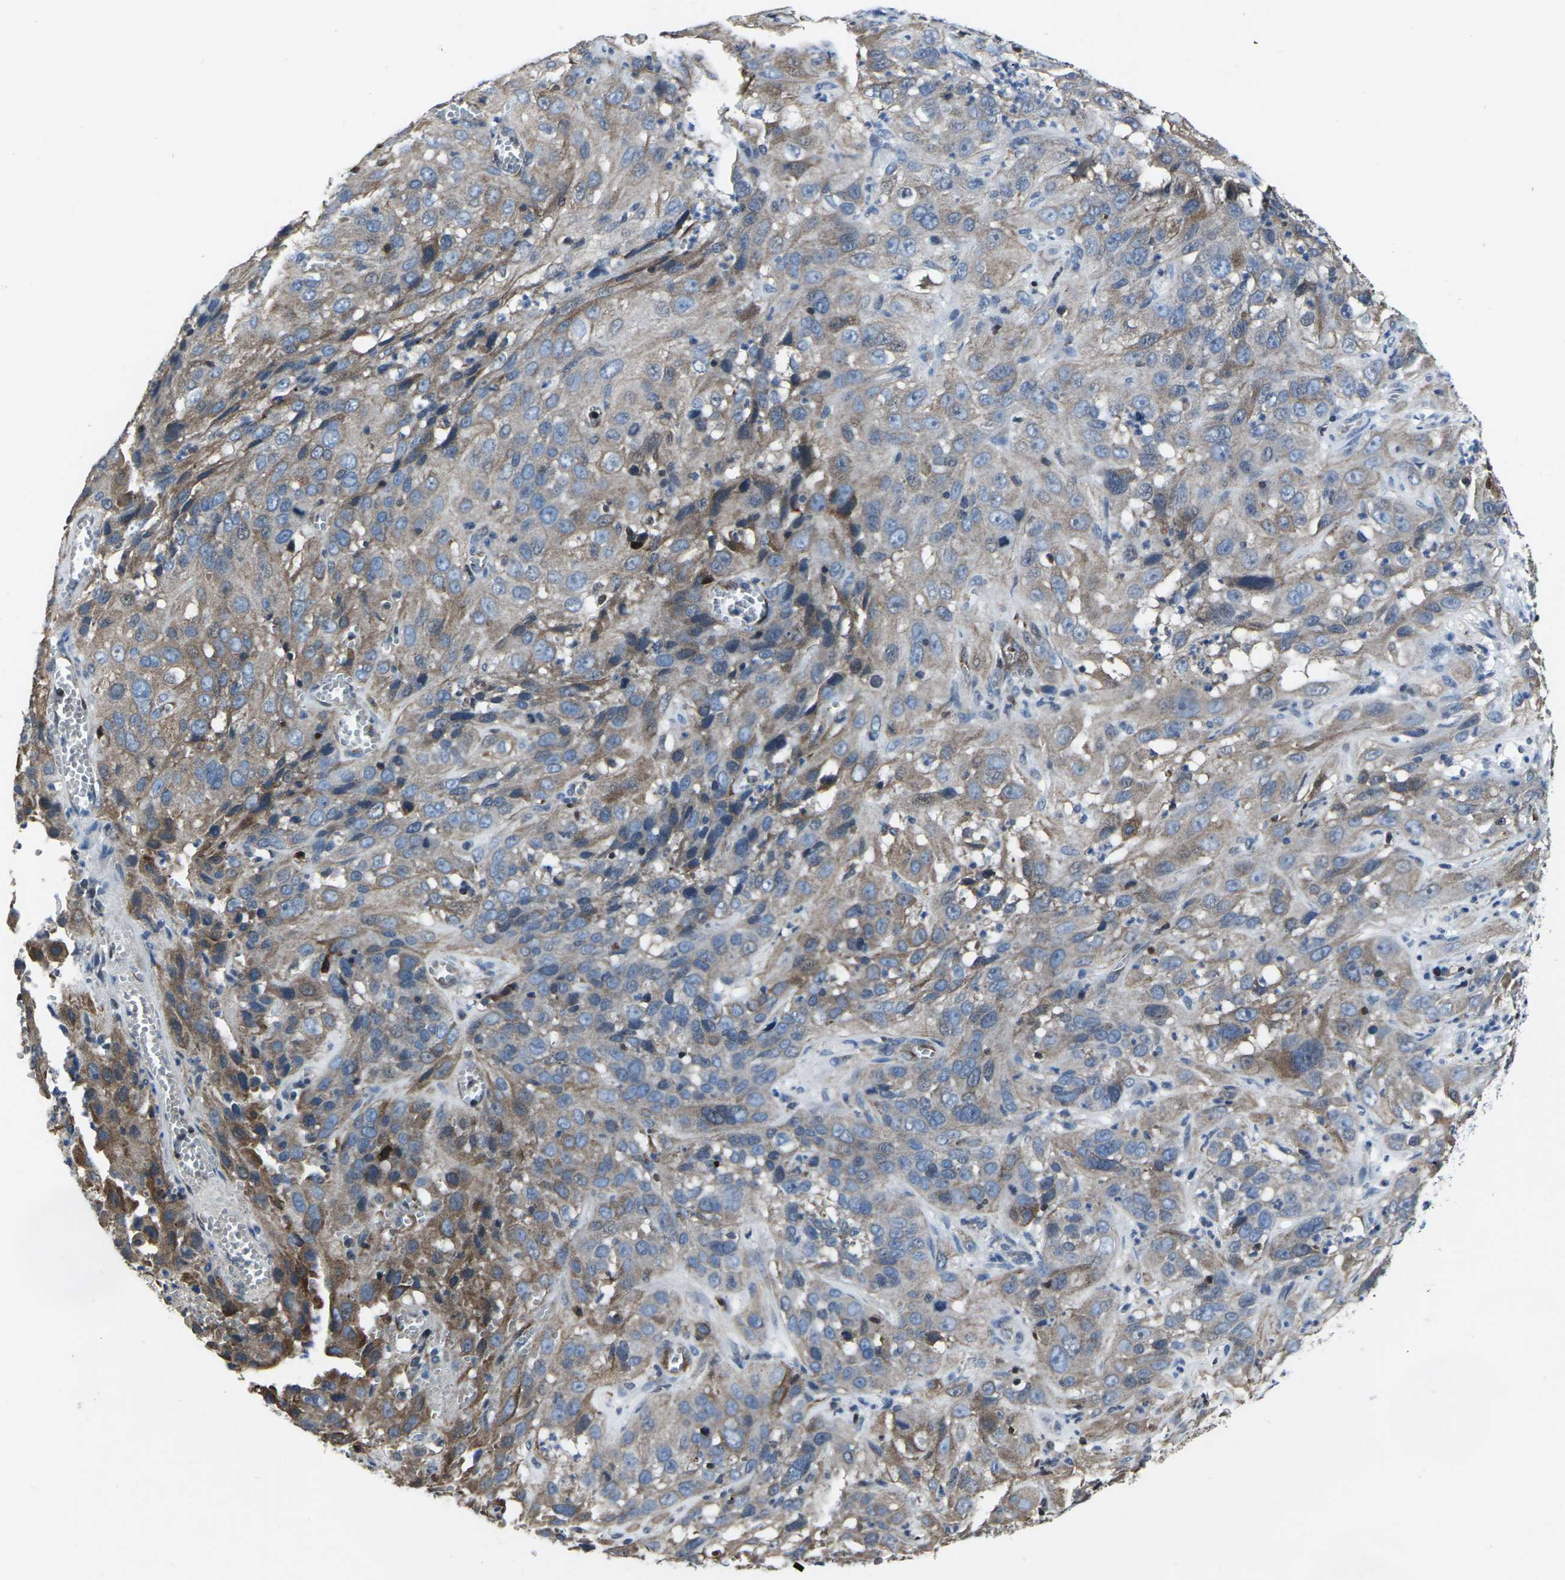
{"staining": {"intensity": "weak", "quantity": ">75%", "location": "cytoplasmic/membranous"}, "tissue": "cervical cancer", "cell_type": "Tumor cells", "image_type": "cancer", "snomed": [{"axis": "morphology", "description": "Squamous cell carcinoma, NOS"}, {"axis": "topography", "description": "Cervix"}], "caption": "Tumor cells reveal weak cytoplasmic/membranous expression in approximately >75% of cells in cervical cancer. Using DAB (brown) and hematoxylin (blue) stains, captured at high magnification using brightfield microscopy.", "gene": "STAT4", "patient": {"sex": "female", "age": 32}}